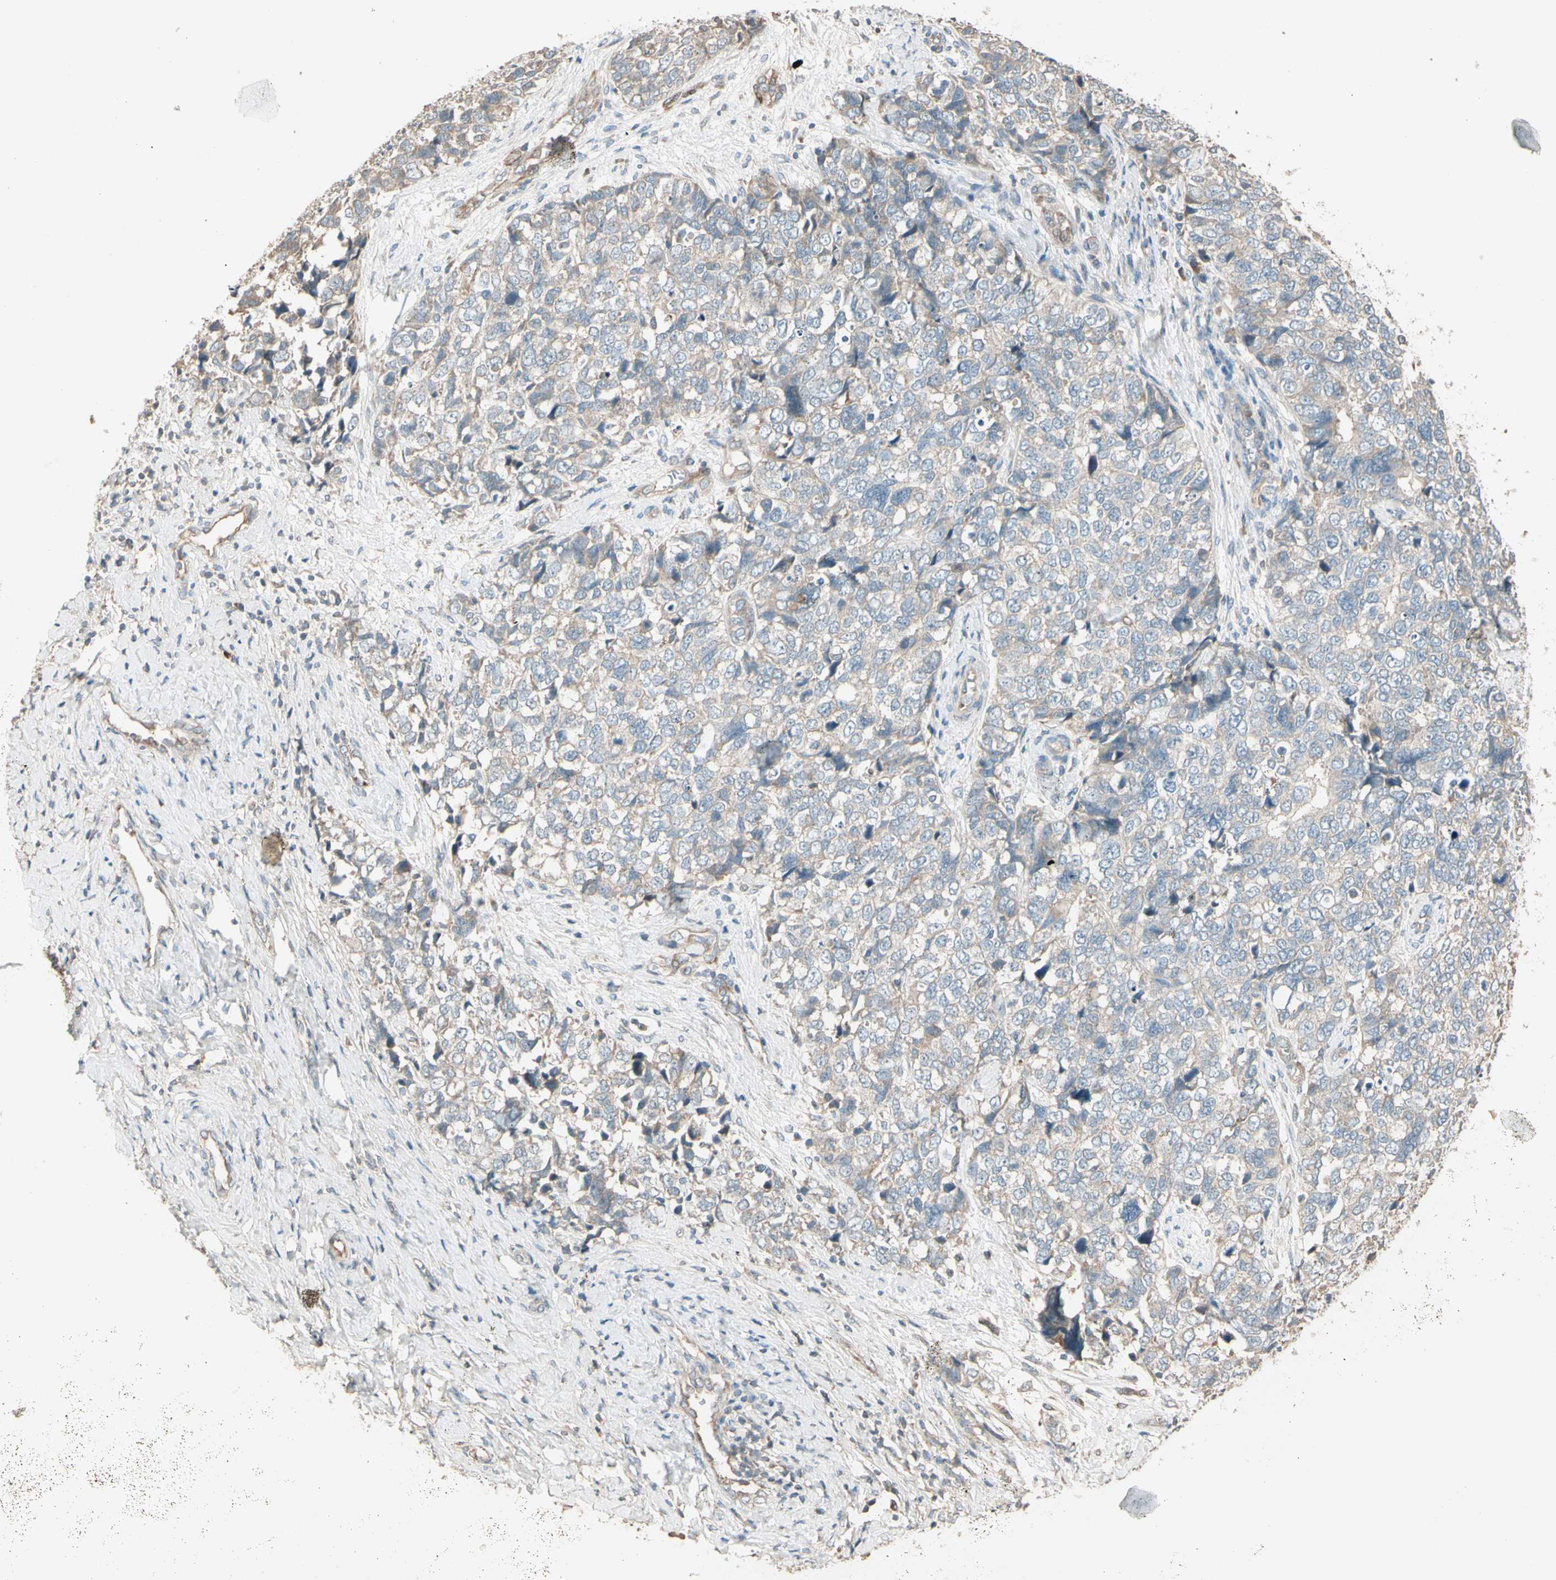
{"staining": {"intensity": "weak", "quantity": ">75%", "location": "cytoplasmic/membranous"}, "tissue": "cervical cancer", "cell_type": "Tumor cells", "image_type": "cancer", "snomed": [{"axis": "morphology", "description": "Squamous cell carcinoma, NOS"}, {"axis": "topography", "description": "Cervix"}], "caption": "Human cervical cancer (squamous cell carcinoma) stained for a protein (brown) exhibits weak cytoplasmic/membranous positive expression in approximately >75% of tumor cells.", "gene": "TNFRSF21", "patient": {"sex": "female", "age": 63}}